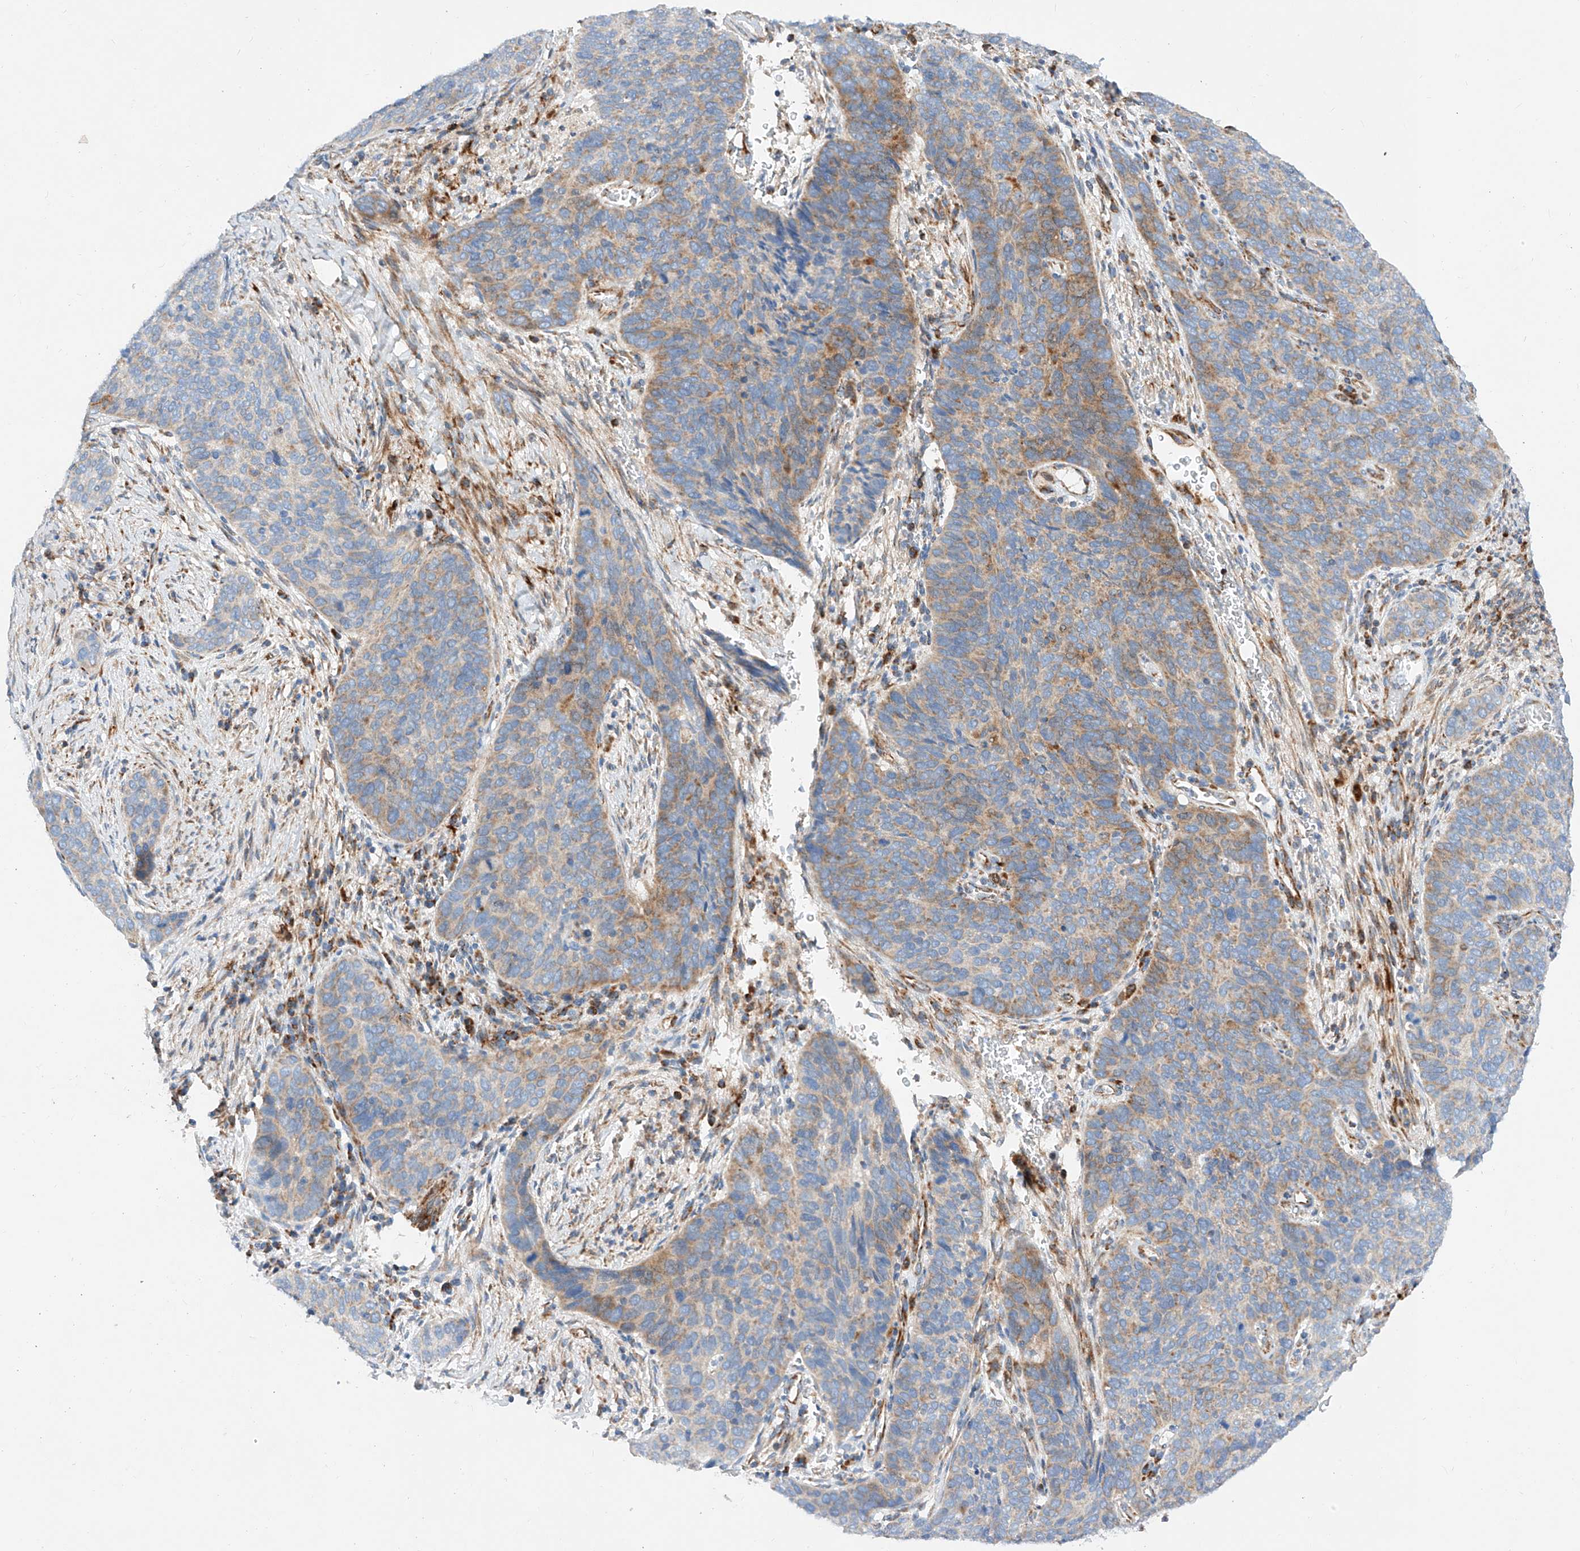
{"staining": {"intensity": "moderate", "quantity": "25%-75%", "location": "cytoplasmic/membranous"}, "tissue": "cervical cancer", "cell_type": "Tumor cells", "image_type": "cancer", "snomed": [{"axis": "morphology", "description": "Squamous cell carcinoma, NOS"}, {"axis": "topography", "description": "Cervix"}], "caption": "A brown stain highlights moderate cytoplasmic/membranous staining of a protein in cervical cancer (squamous cell carcinoma) tumor cells.", "gene": "CST9", "patient": {"sex": "female", "age": 60}}